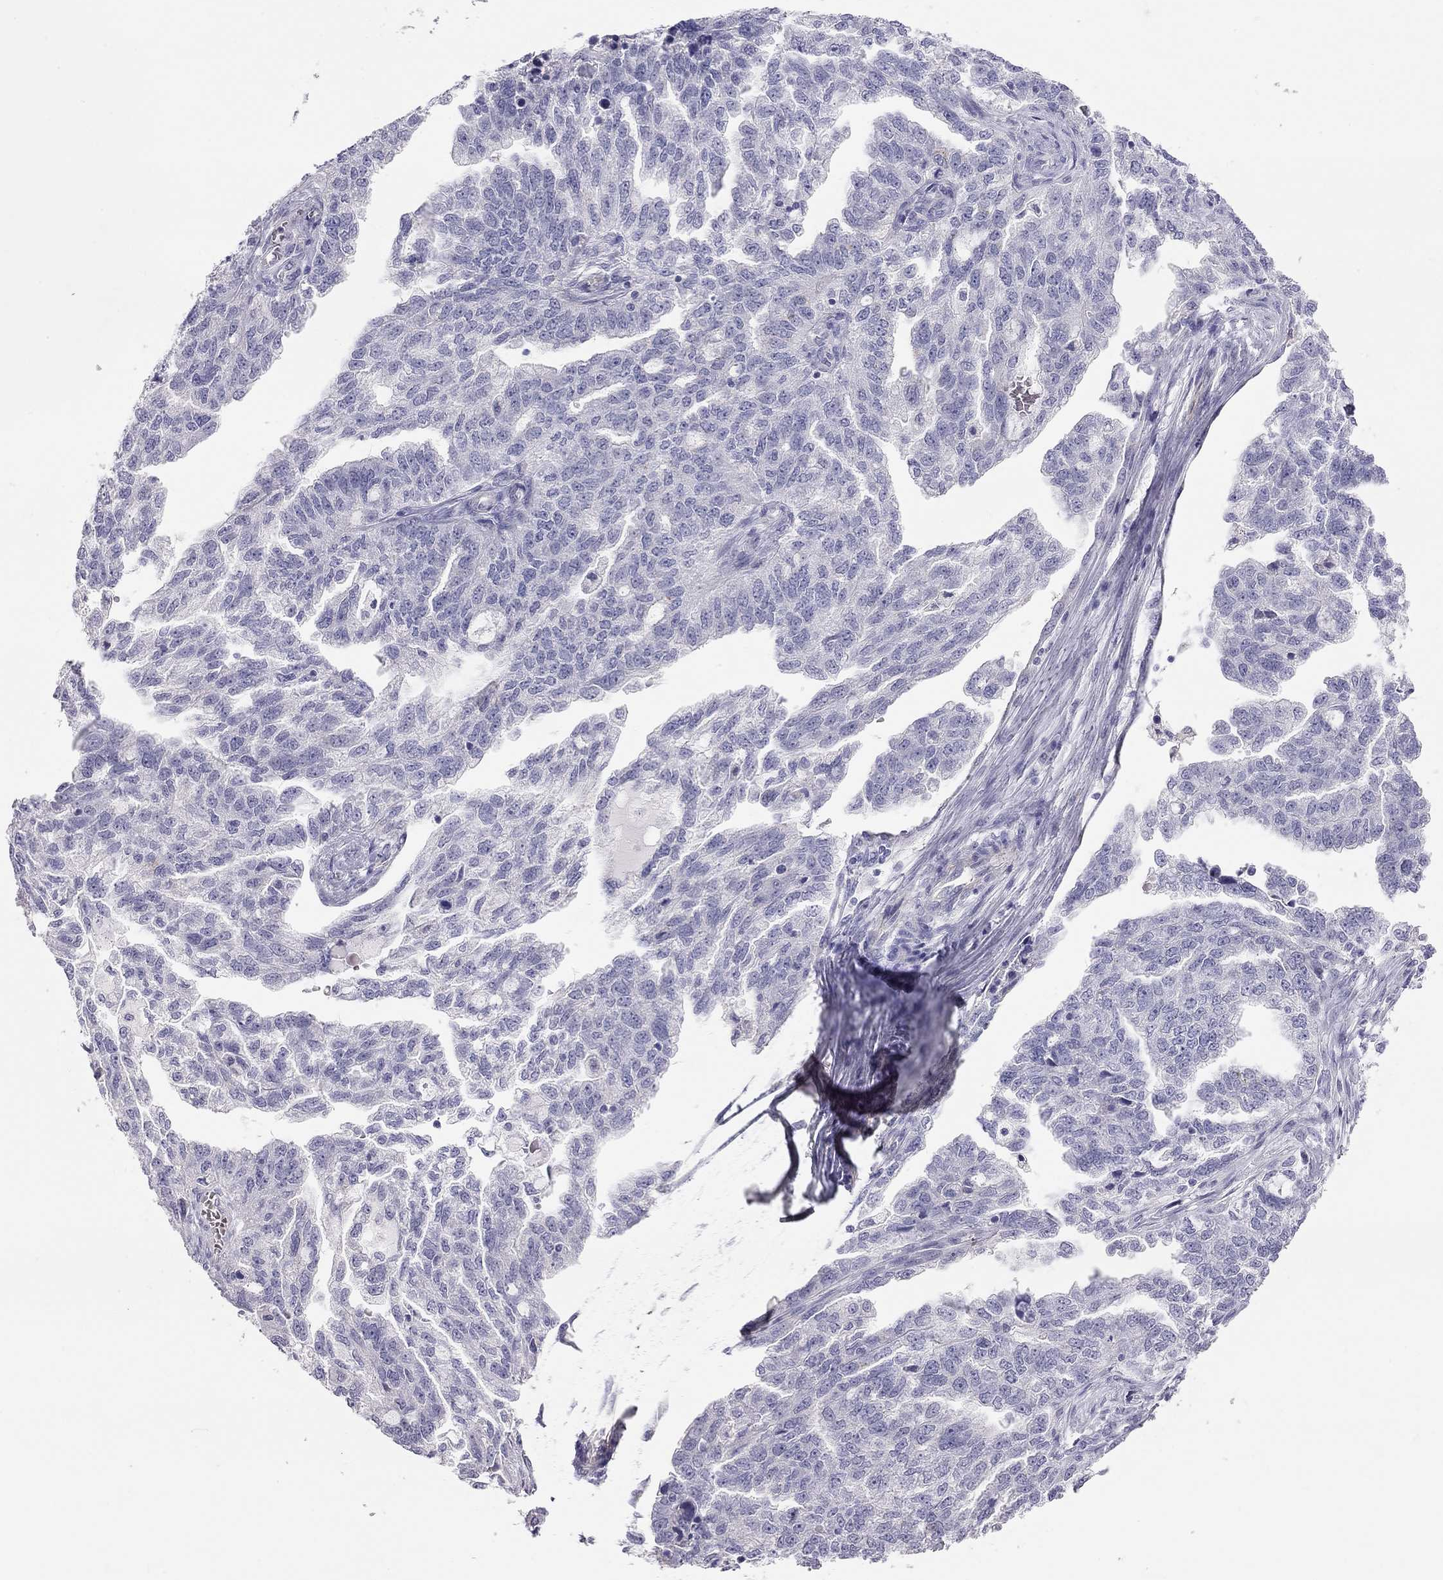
{"staining": {"intensity": "negative", "quantity": "none", "location": "none"}, "tissue": "ovarian cancer", "cell_type": "Tumor cells", "image_type": "cancer", "snomed": [{"axis": "morphology", "description": "Cystadenocarcinoma, serous, NOS"}, {"axis": "topography", "description": "Ovary"}], "caption": "Tumor cells are negative for protein expression in human ovarian cancer (serous cystadenocarcinoma).", "gene": "TDRD6", "patient": {"sex": "female", "age": 51}}